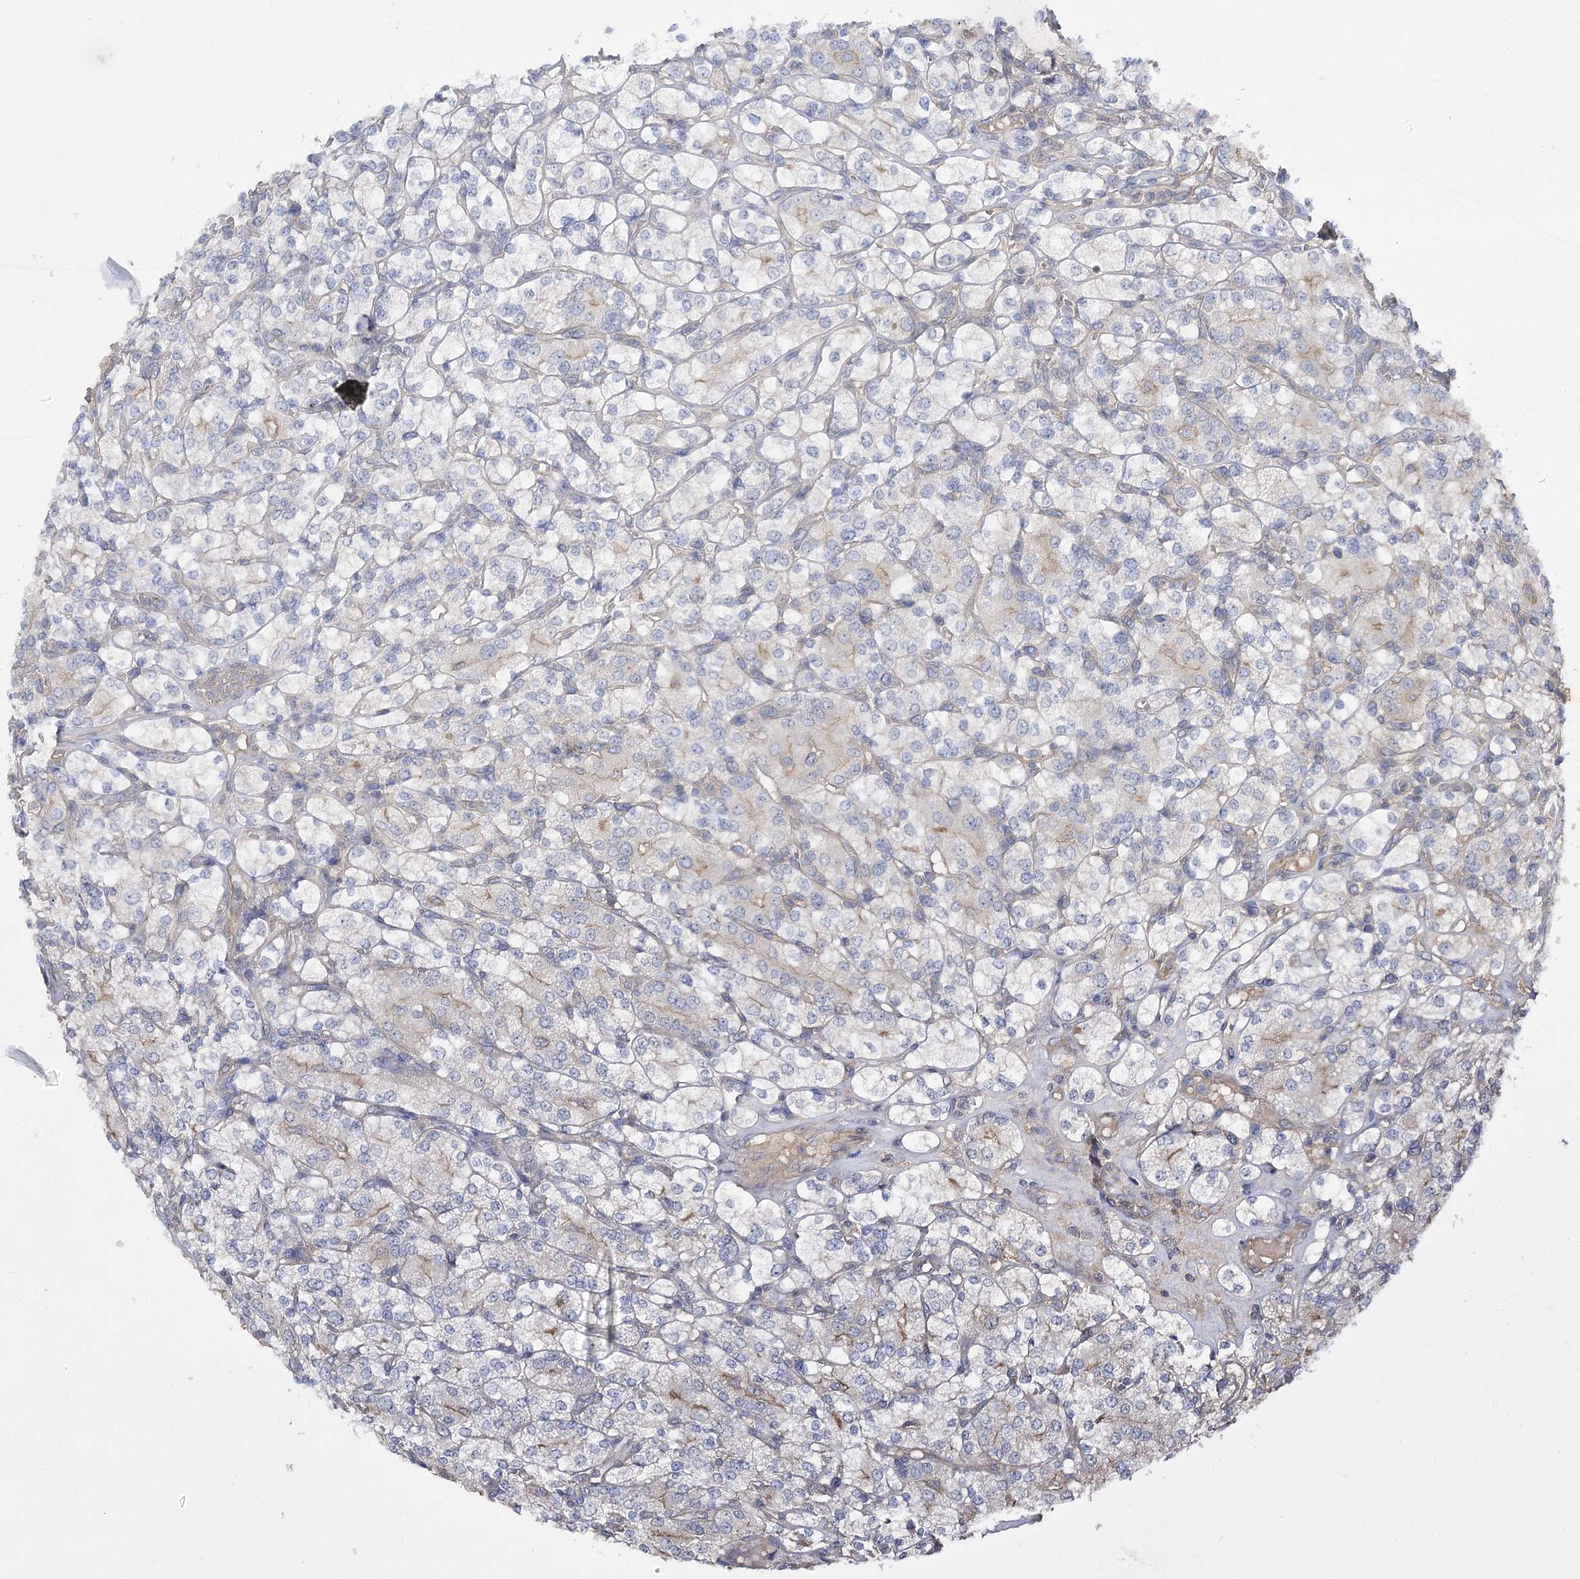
{"staining": {"intensity": "negative", "quantity": "none", "location": "none"}, "tissue": "renal cancer", "cell_type": "Tumor cells", "image_type": "cancer", "snomed": [{"axis": "morphology", "description": "Adenocarcinoma, NOS"}, {"axis": "topography", "description": "Kidney"}], "caption": "Tumor cells show no significant protein staining in adenocarcinoma (renal).", "gene": "BCR", "patient": {"sex": "male", "age": 77}}